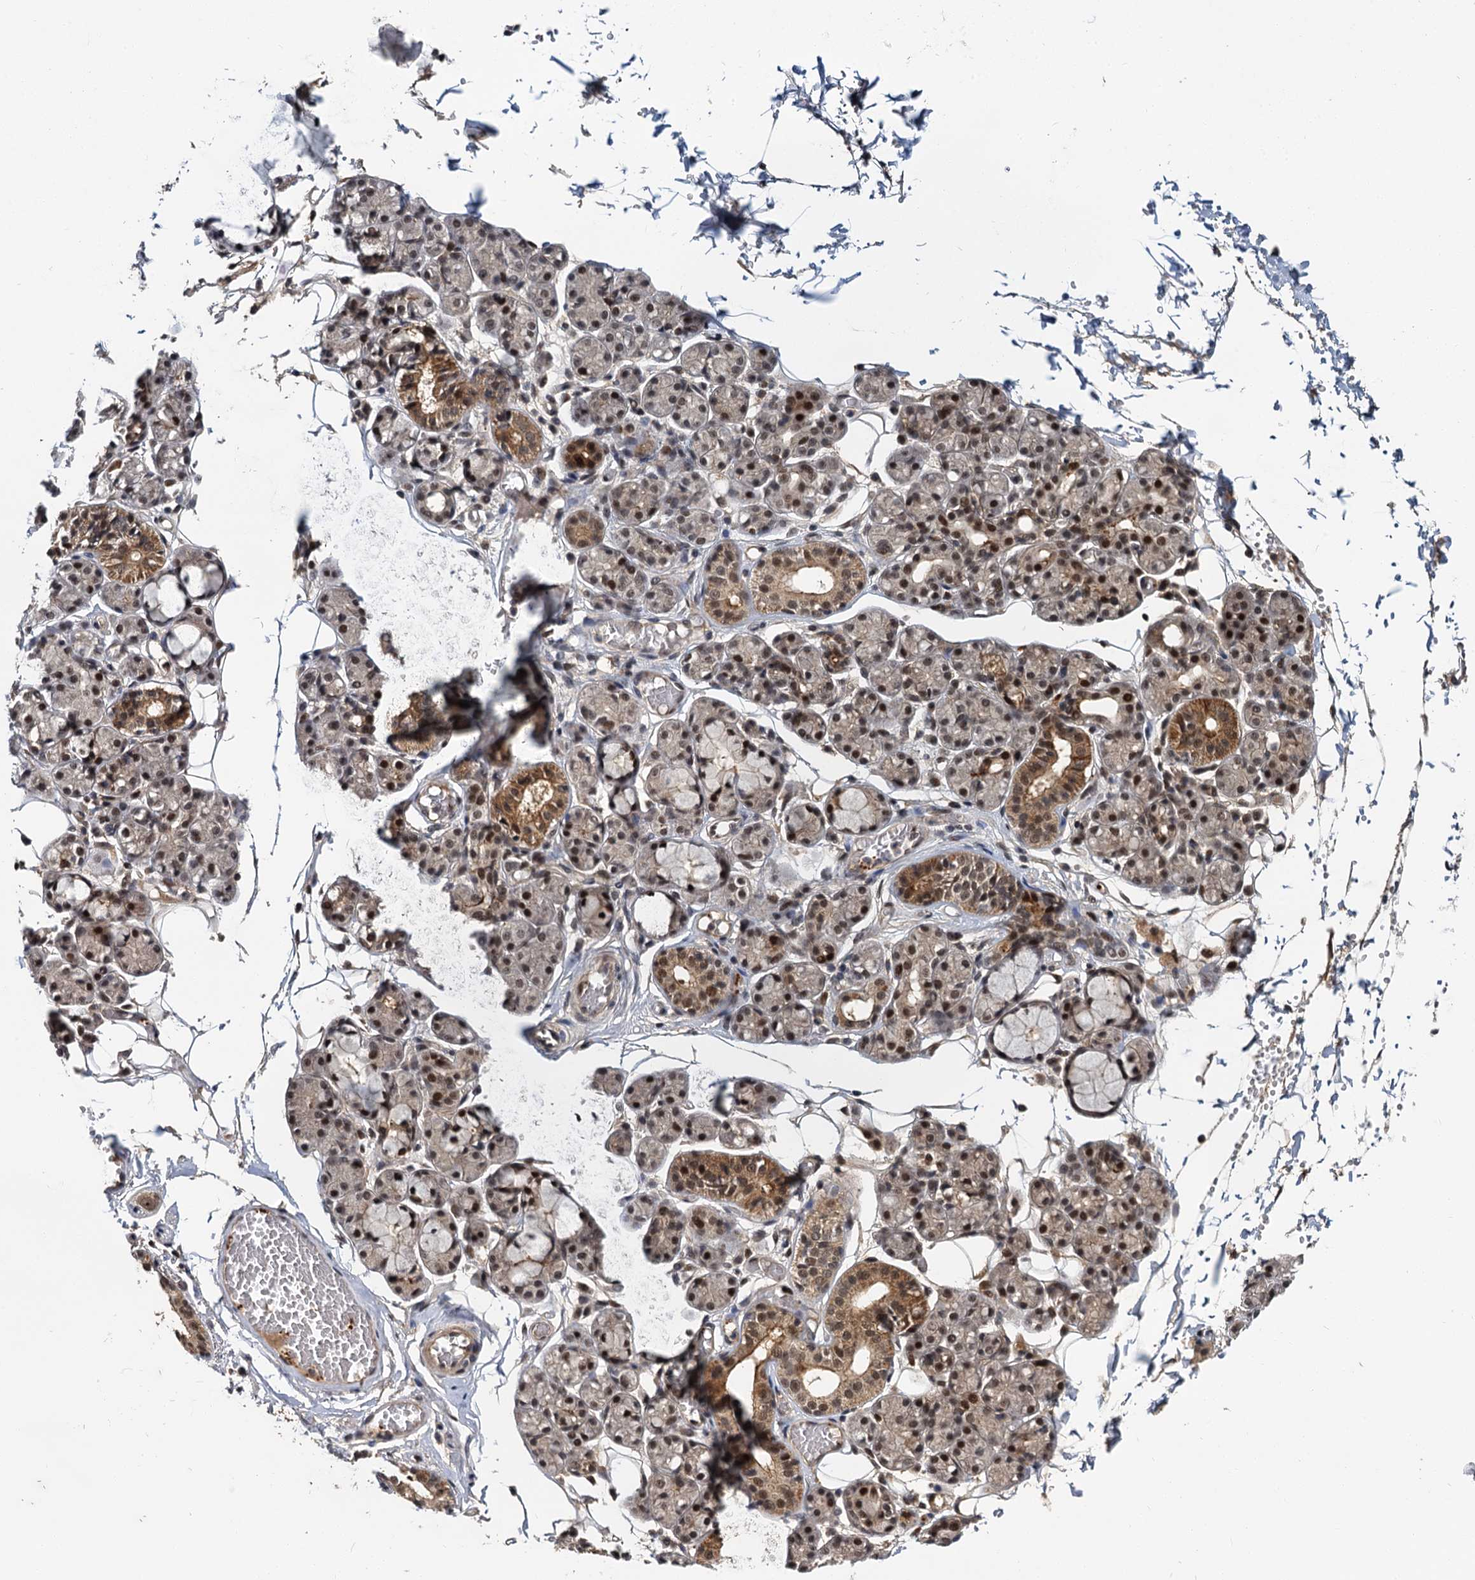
{"staining": {"intensity": "moderate", "quantity": "25%-75%", "location": "cytoplasmic/membranous,nuclear"}, "tissue": "salivary gland", "cell_type": "Glandular cells", "image_type": "normal", "snomed": [{"axis": "morphology", "description": "Normal tissue, NOS"}, {"axis": "topography", "description": "Salivary gland"}], "caption": "Protein staining of unremarkable salivary gland reveals moderate cytoplasmic/membranous,nuclear staining in approximately 25%-75% of glandular cells.", "gene": "MBD6", "patient": {"sex": "male", "age": 63}}